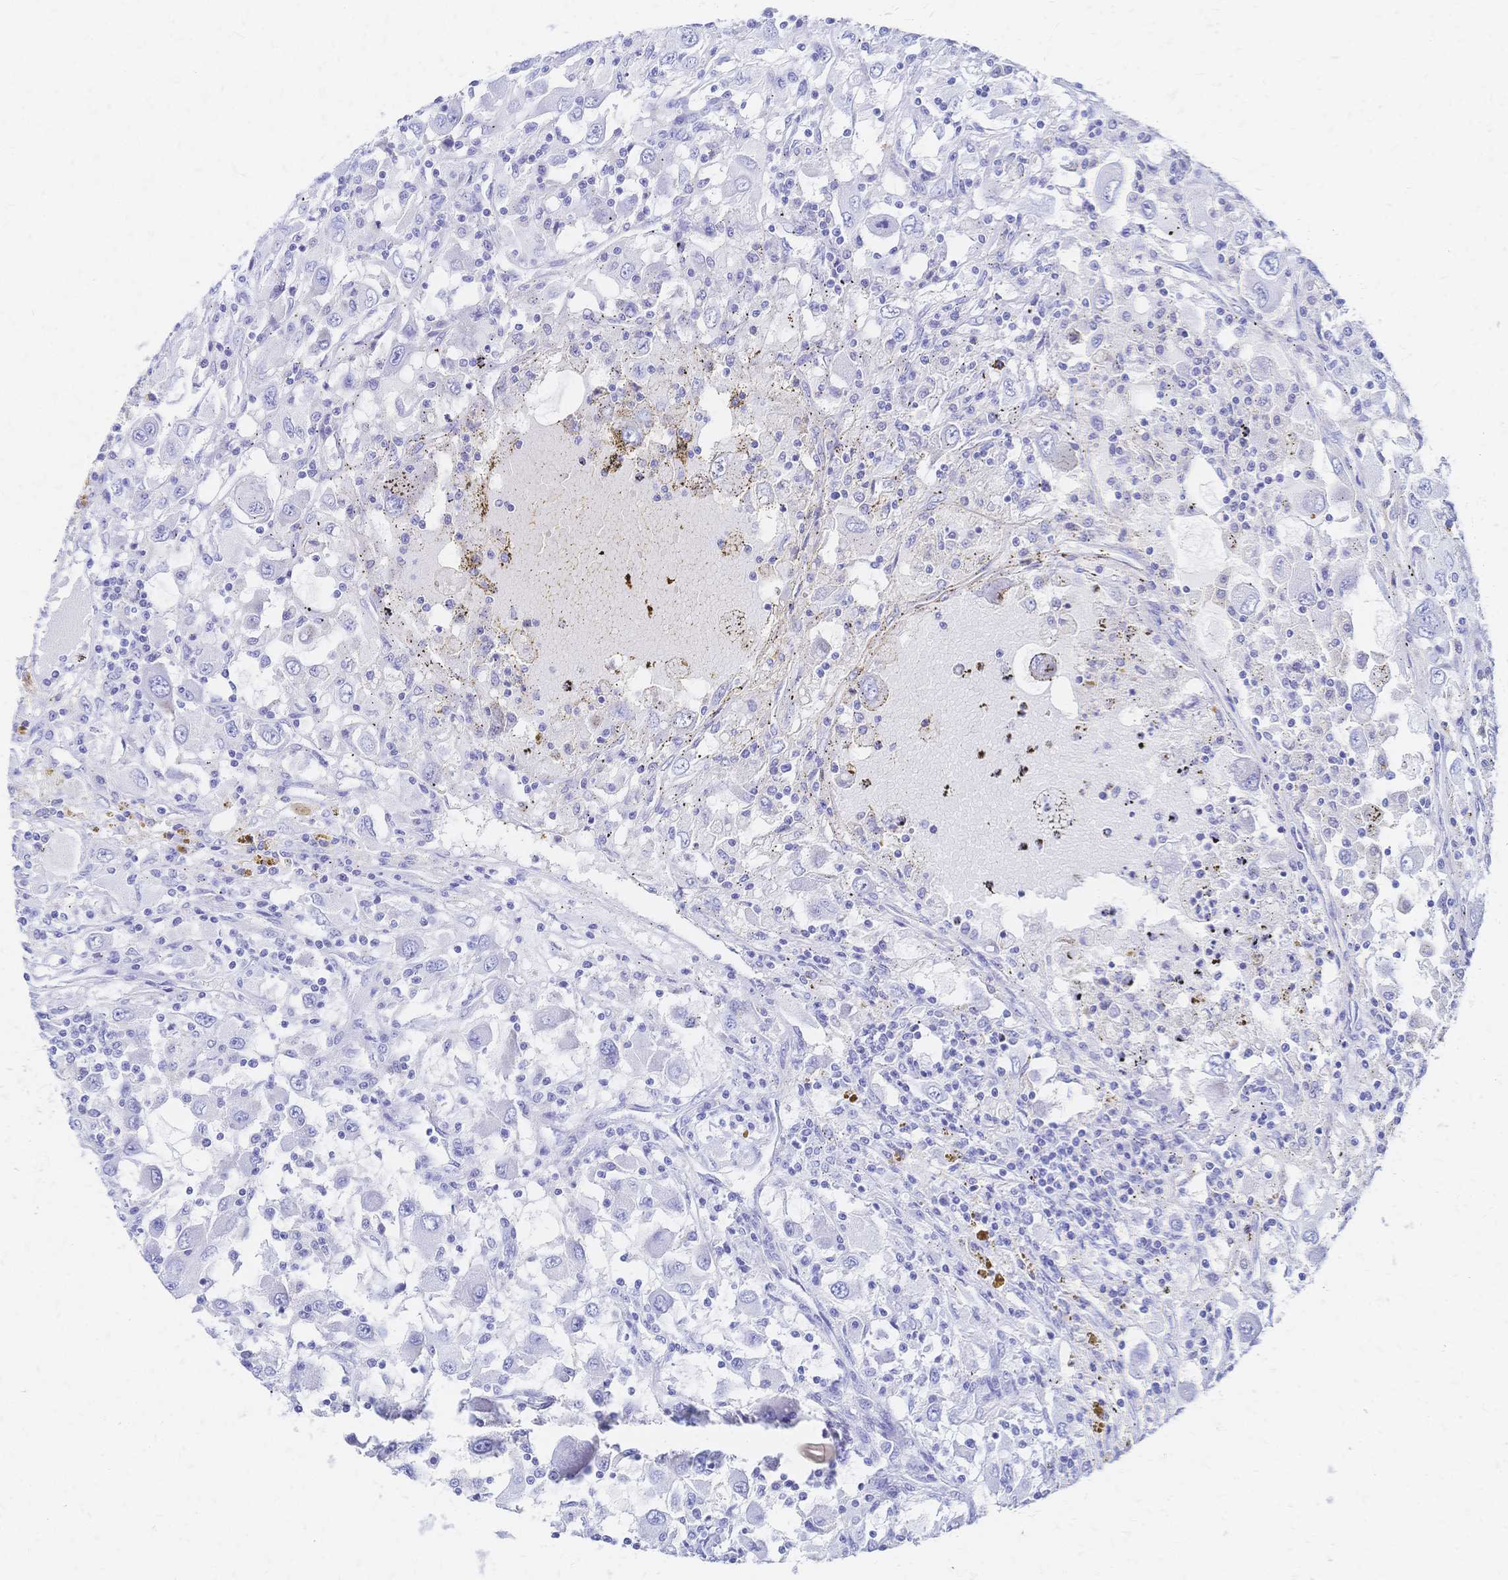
{"staining": {"intensity": "negative", "quantity": "none", "location": "none"}, "tissue": "renal cancer", "cell_type": "Tumor cells", "image_type": "cancer", "snomed": [{"axis": "morphology", "description": "Adenocarcinoma, NOS"}, {"axis": "topography", "description": "Kidney"}], "caption": "High power microscopy photomicrograph of an immunohistochemistry (IHC) image of renal cancer, revealing no significant expression in tumor cells.", "gene": "SLC5A1", "patient": {"sex": "female", "age": 67}}